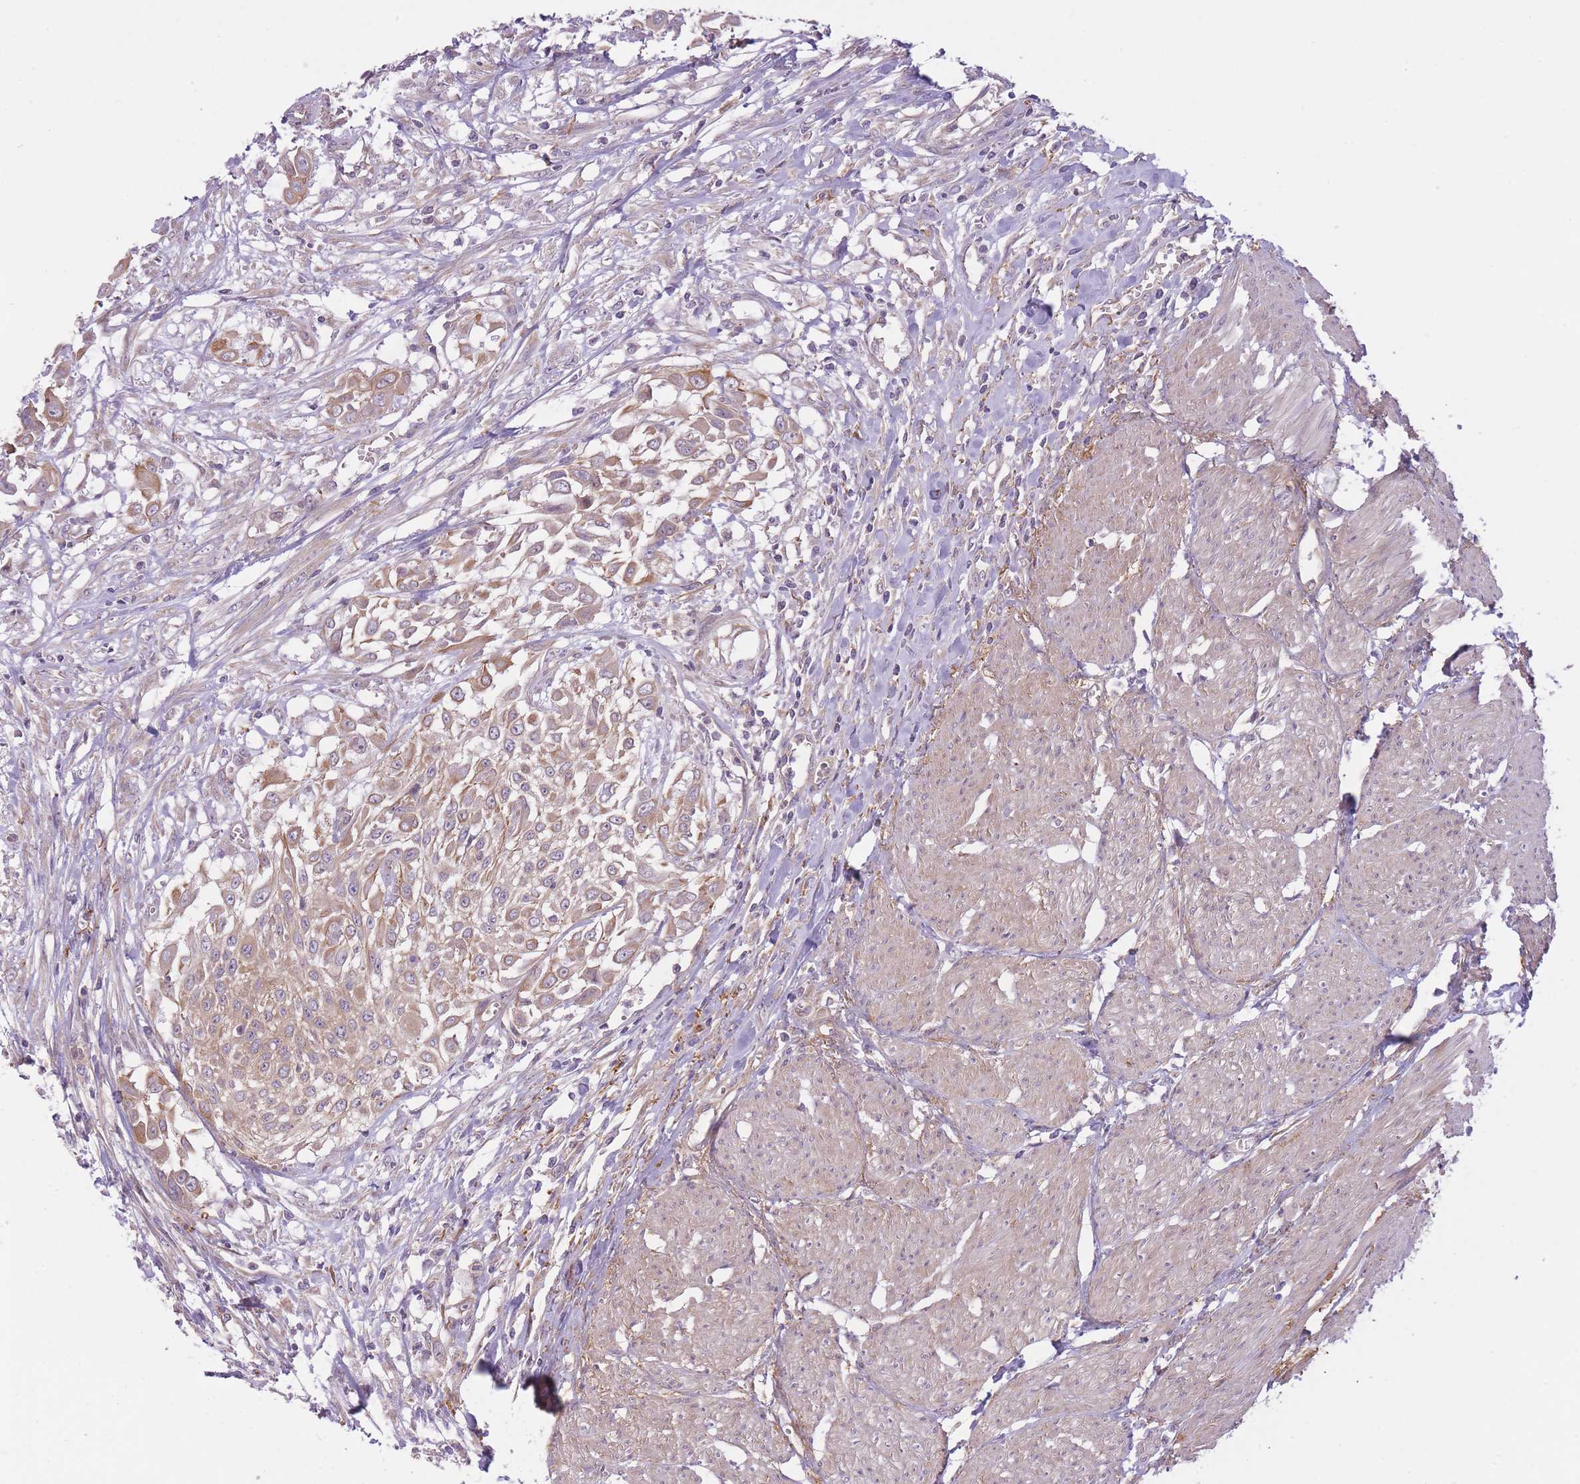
{"staining": {"intensity": "weak", "quantity": ">75%", "location": "cytoplasmic/membranous"}, "tissue": "urothelial cancer", "cell_type": "Tumor cells", "image_type": "cancer", "snomed": [{"axis": "morphology", "description": "Urothelial carcinoma, High grade"}, {"axis": "topography", "description": "Urinary bladder"}], "caption": "An image showing weak cytoplasmic/membranous expression in about >75% of tumor cells in urothelial cancer, as visualized by brown immunohistochemical staining.", "gene": "REV1", "patient": {"sex": "male", "age": 57}}